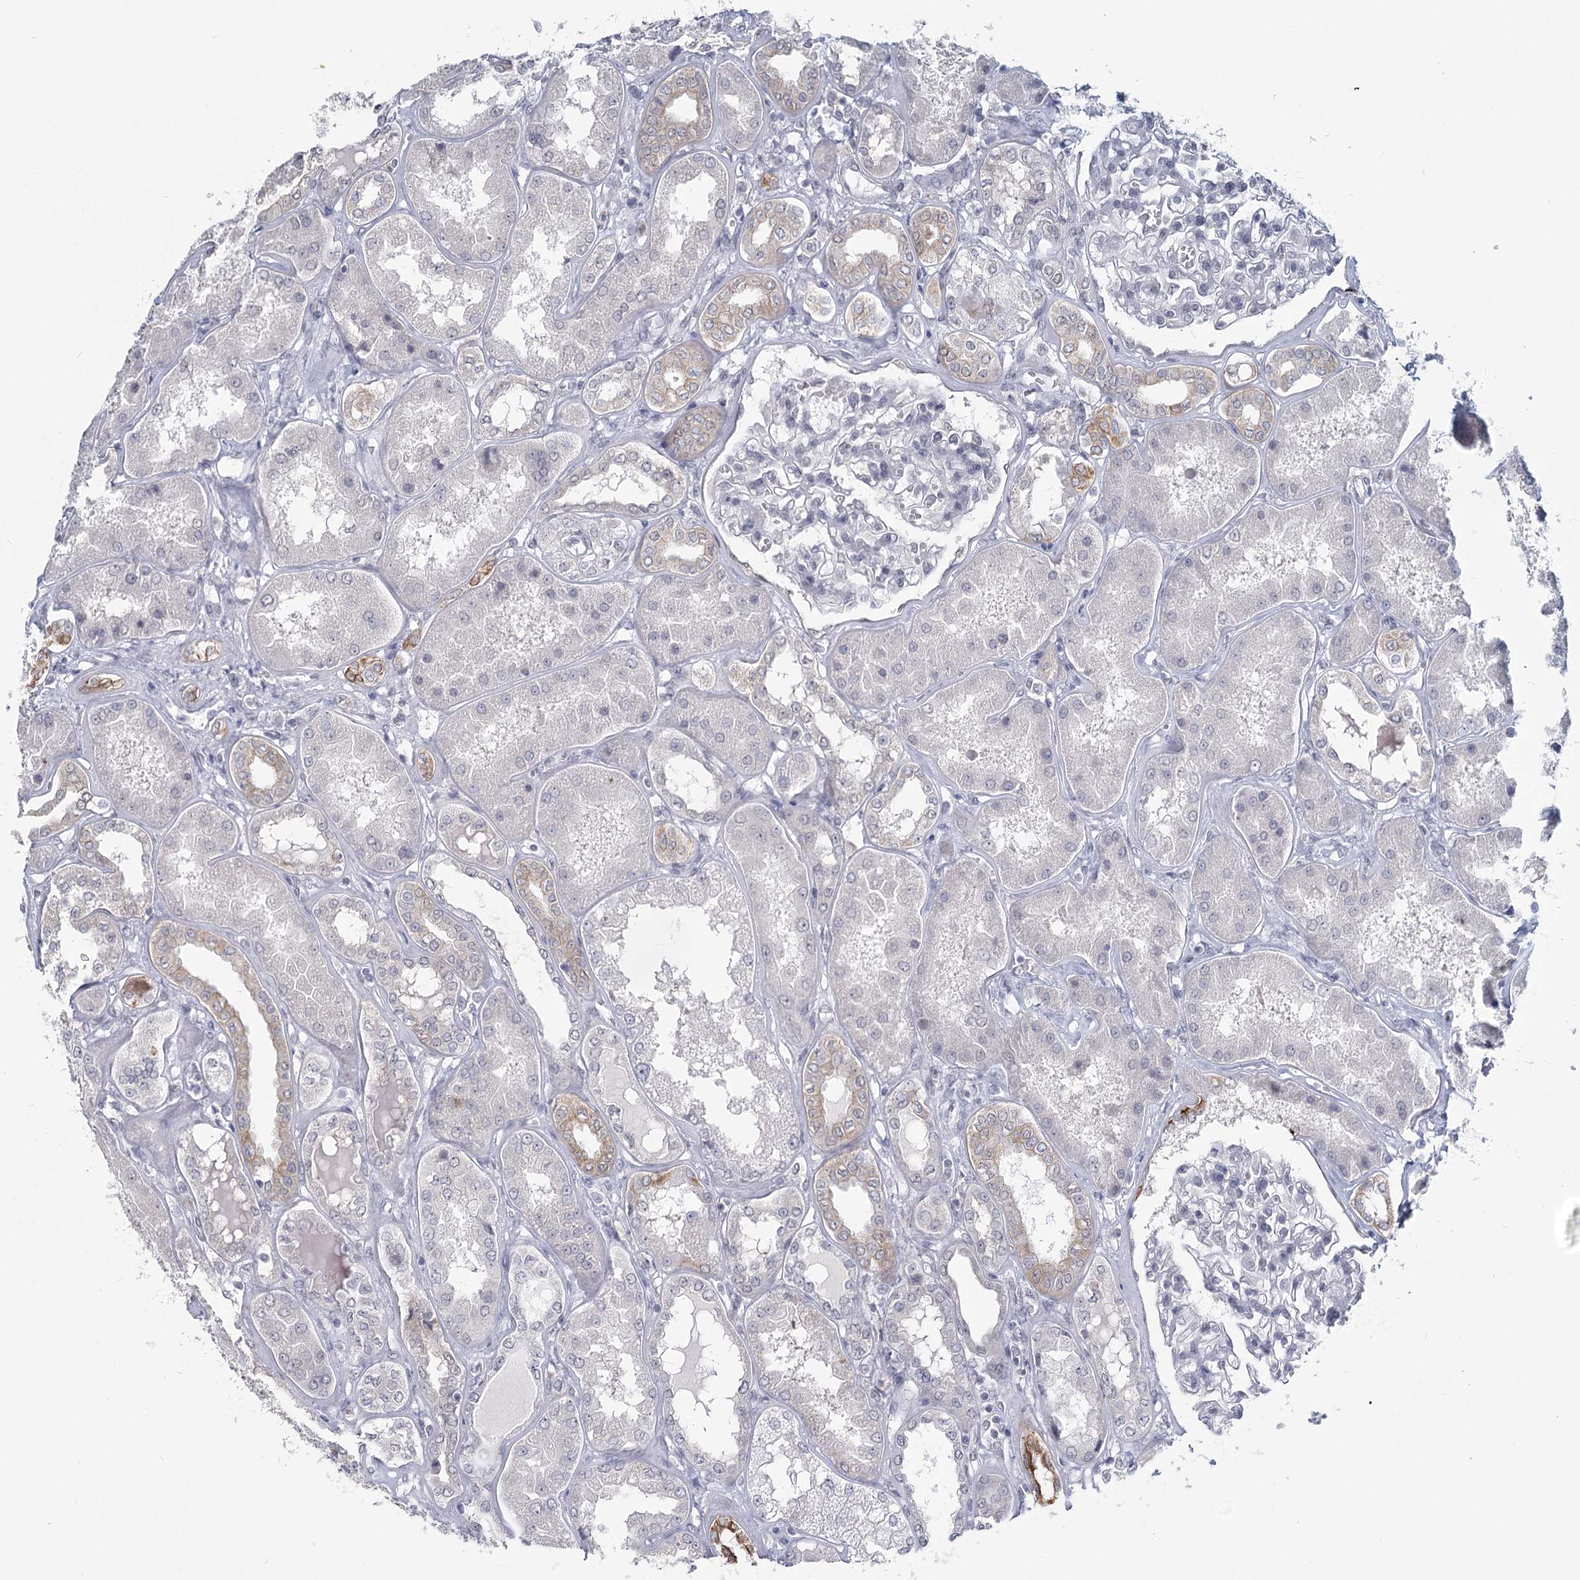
{"staining": {"intensity": "negative", "quantity": "none", "location": "none"}, "tissue": "kidney", "cell_type": "Cells in glomeruli", "image_type": "normal", "snomed": [{"axis": "morphology", "description": "Normal tissue, NOS"}, {"axis": "topography", "description": "Kidney"}], "caption": "High magnification brightfield microscopy of normal kidney stained with DAB (brown) and counterstained with hematoxylin (blue): cells in glomeruli show no significant expression. The staining was performed using DAB to visualize the protein expression in brown, while the nuclei were stained in blue with hematoxylin (Magnification: 20x).", "gene": "TMEM70", "patient": {"sex": "female", "age": 56}}